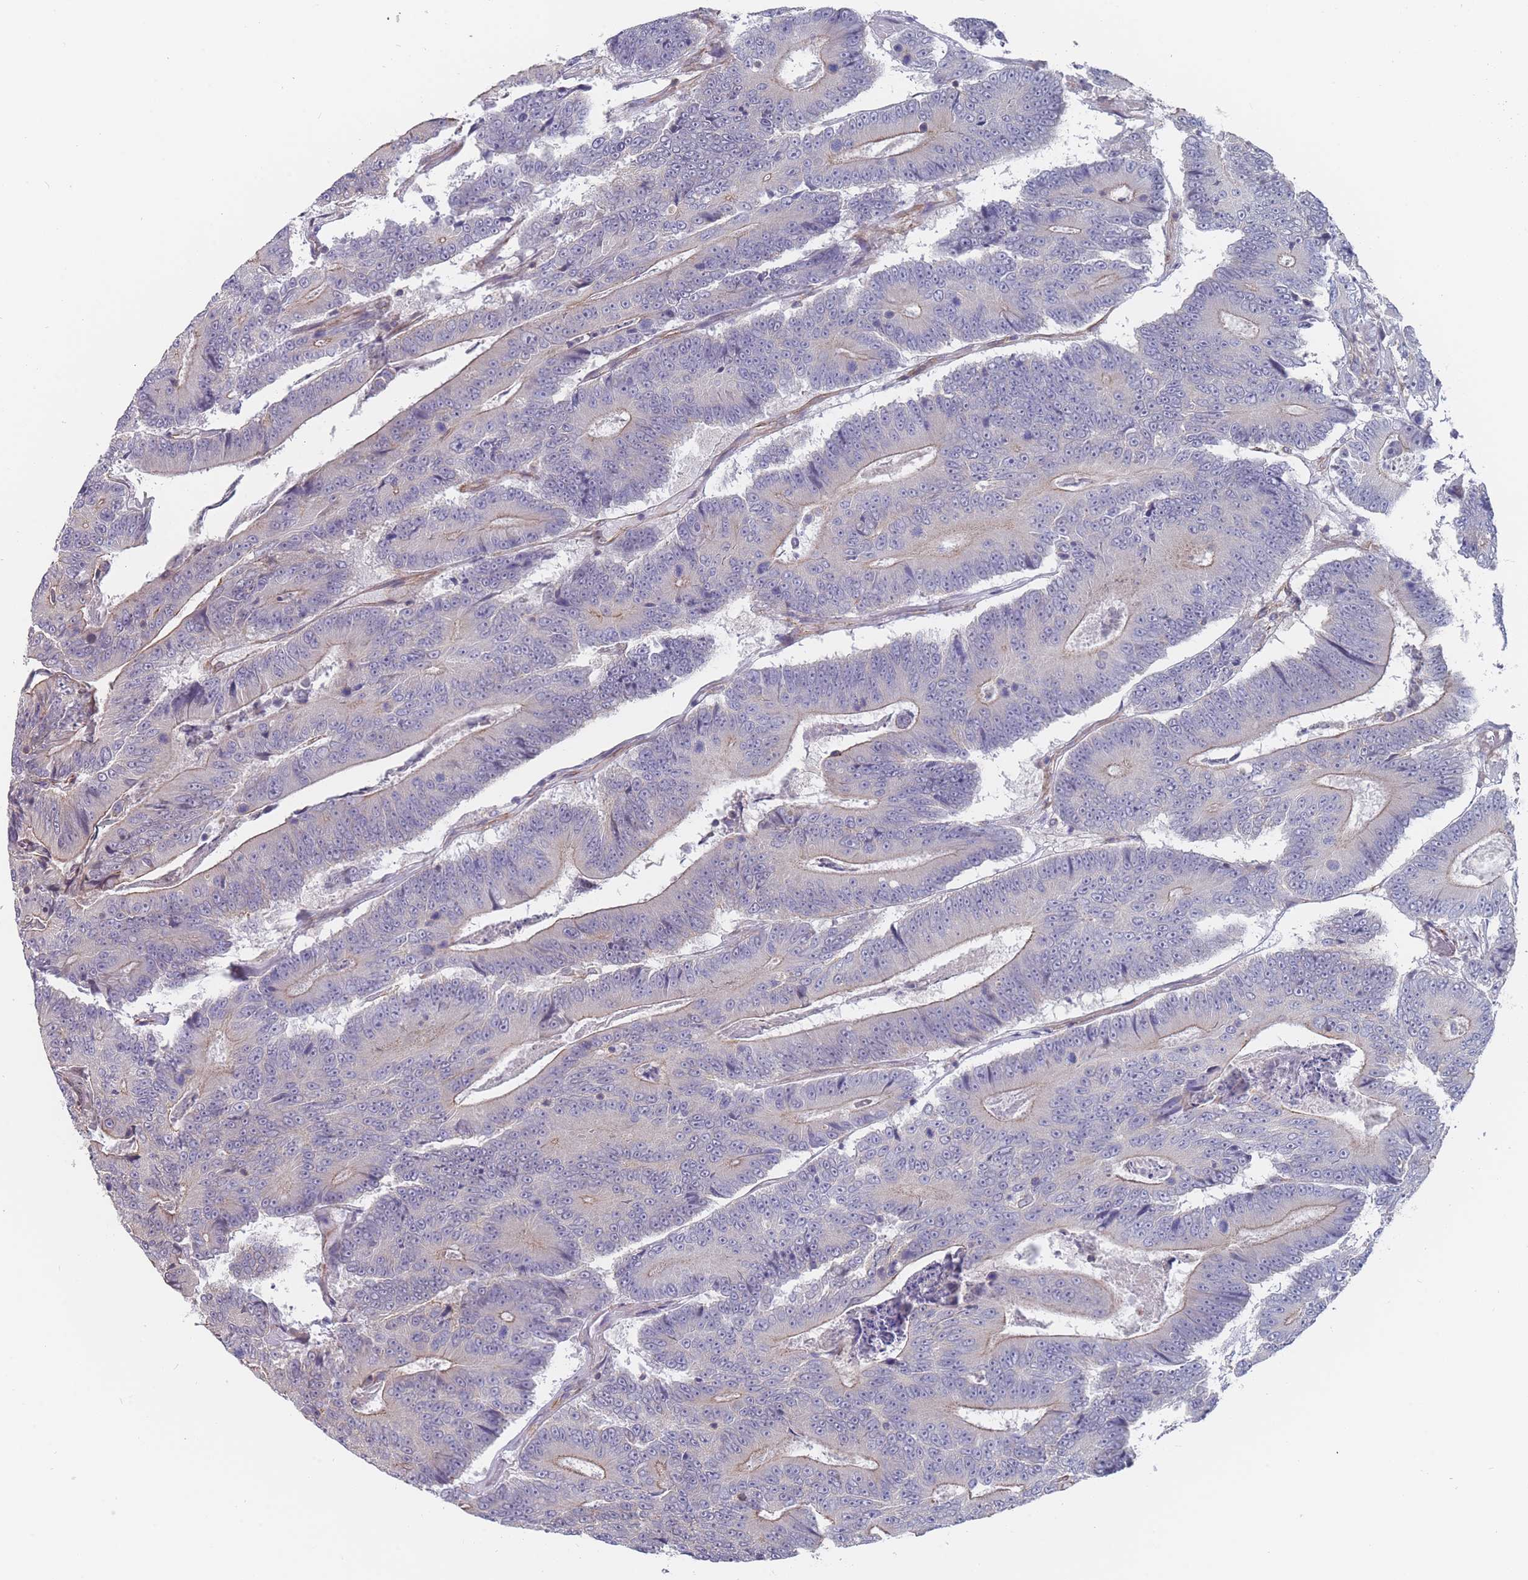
{"staining": {"intensity": "negative", "quantity": "none", "location": "none"}, "tissue": "colorectal cancer", "cell_type": "Tumor cells", "image_type": "cancer", "snomed": [{"axis": "morphology", "description": "Adenocarcinoma, NOS"}, {"axis": "topography", "description": "Colon"}], "caption": "This is an immunohistochemistry (IHC) image of human colorectal cancer (adenocarcinoma). There is no positivity in tumor cells.", "gene": "SLC1A6", "patient": {"sex": "male", "age": 83}}